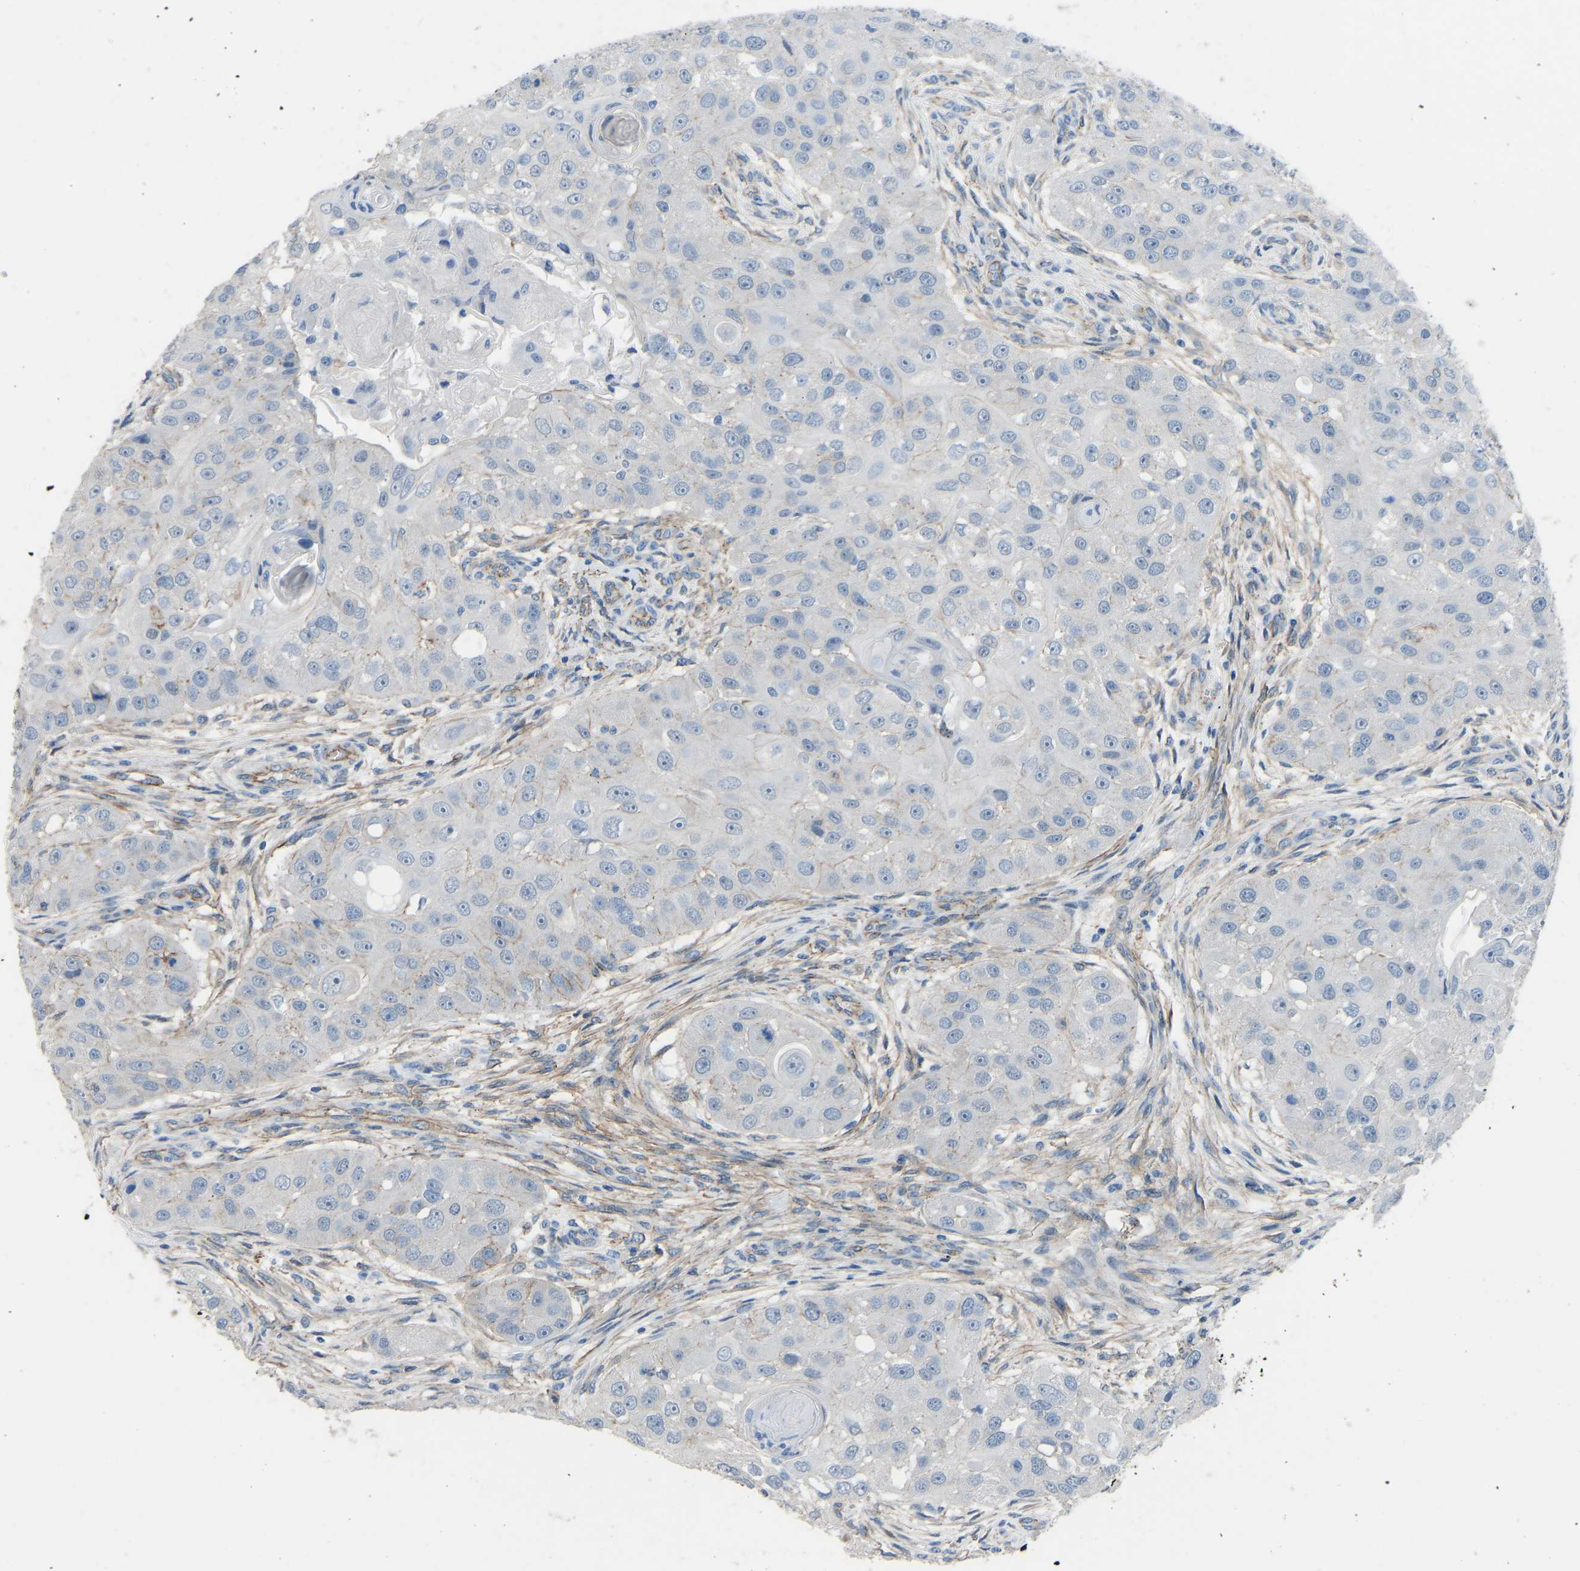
{"staining": {"intensity": "negative", "quantity": "none", "location": "none"}, "tissue": "head and neck cancer", "cell_type": "Tumor cells", "image_type": "cancer", "snomed": [{"axis": "morphology", "description": "Normal tissue, NOS"}, {"axis": "morphology", "description": "Squamous cell carcinoma, NOS"}, {"axis": "topography", "description": "Skeletal muscle"}, {"axis": "topography", "description": "Head-Neck"}], "caption": "A micrograph of head and neck cancer (squamous cell carcinoma) stained for a protein displays no brown staining in tumor cells.", "gene": "MYH10", "patient": {"sex": "male", "age": 51}}